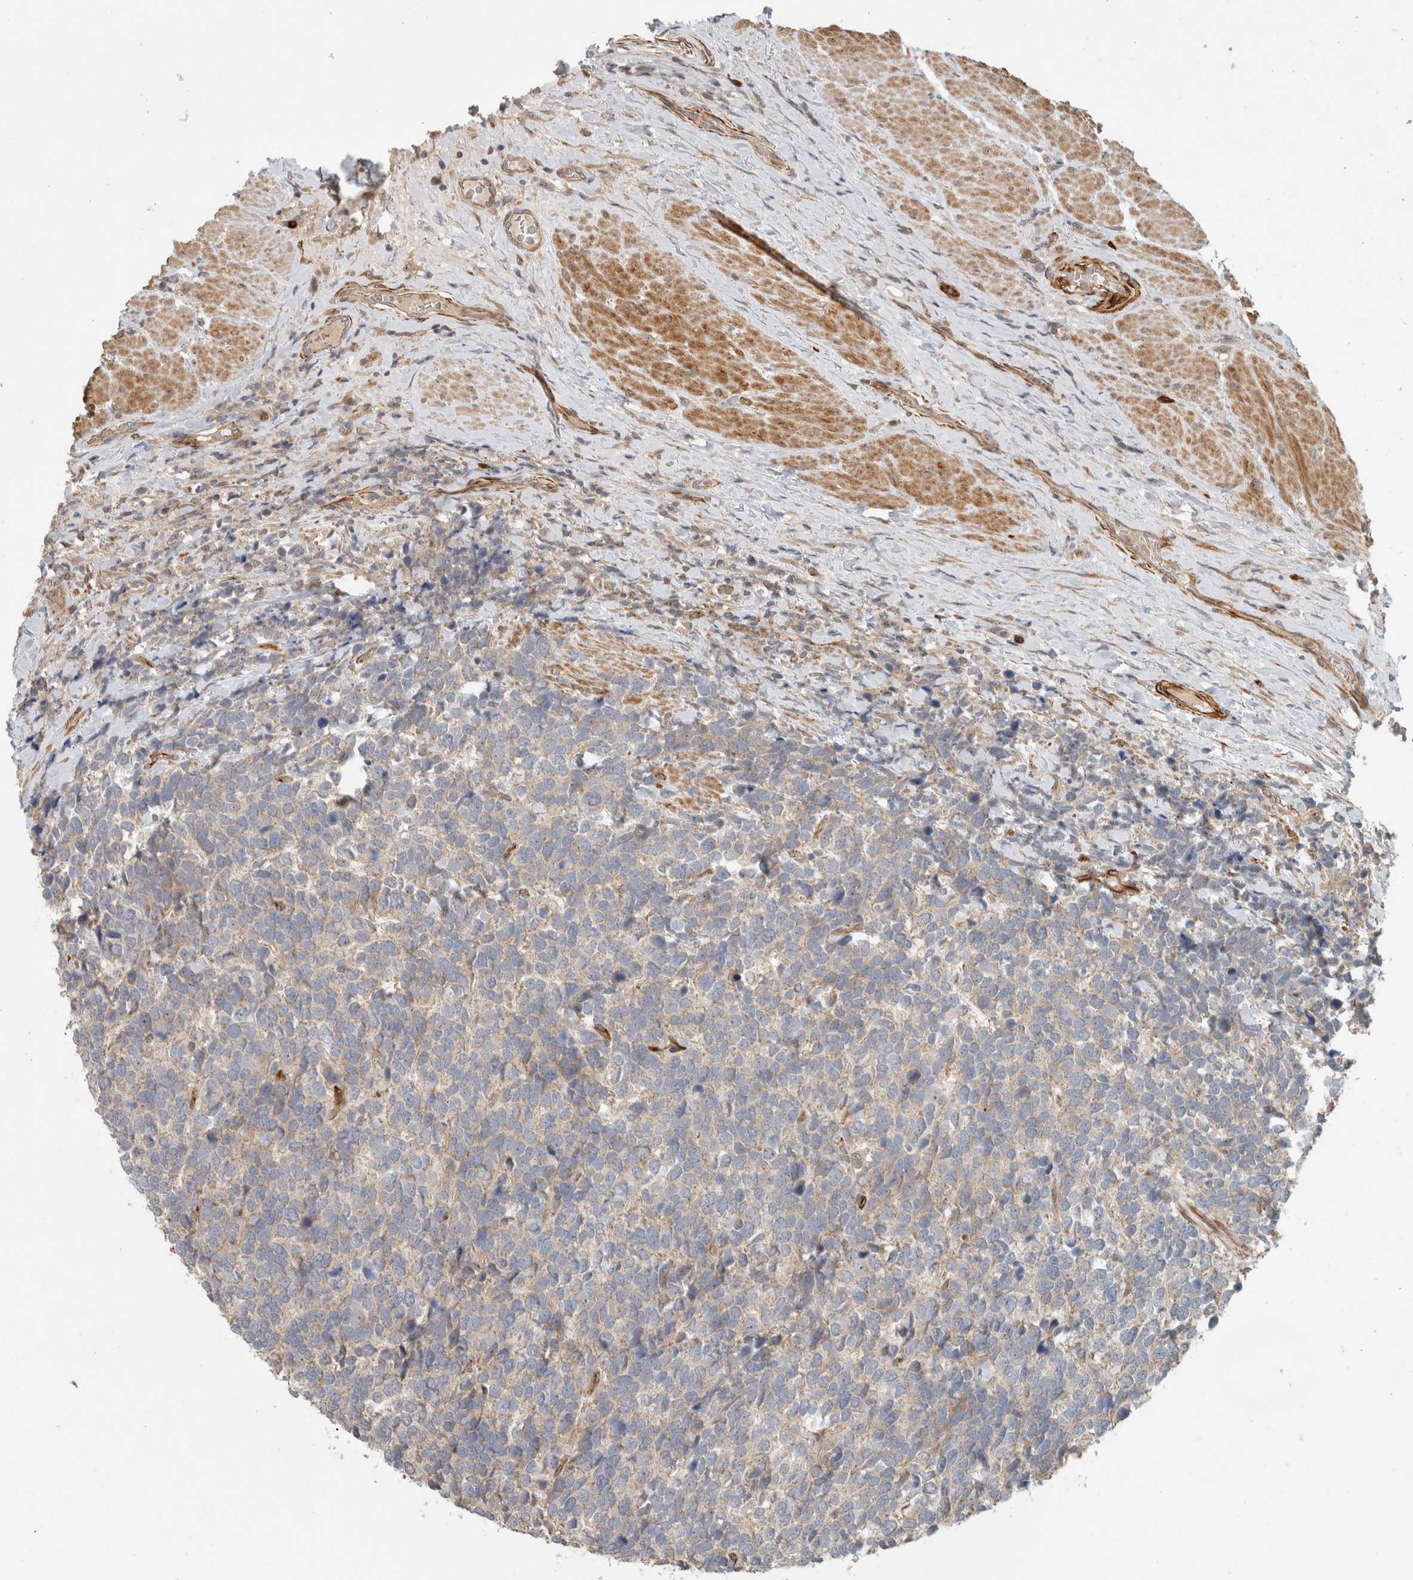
{"staining": {"intensity": "weak", "quantity": "<25%", "location": "cytoplasmic/membranous"}, "tissue": "urothelial cancer", "cell_type": "Tumor cells", "image_type": "cancer", "snomed": [{"axis": "morphology", "description": "Urothelial carcinoma, High grade"}, {"axis": "topography", "description": "Urinary bladder"}], "caption": "Tumor cells show no significant positivity in high-grade urothelial carcinoma.", "gene": "SIPA1L2", "patient": {"sex": "female", "age": 82}}